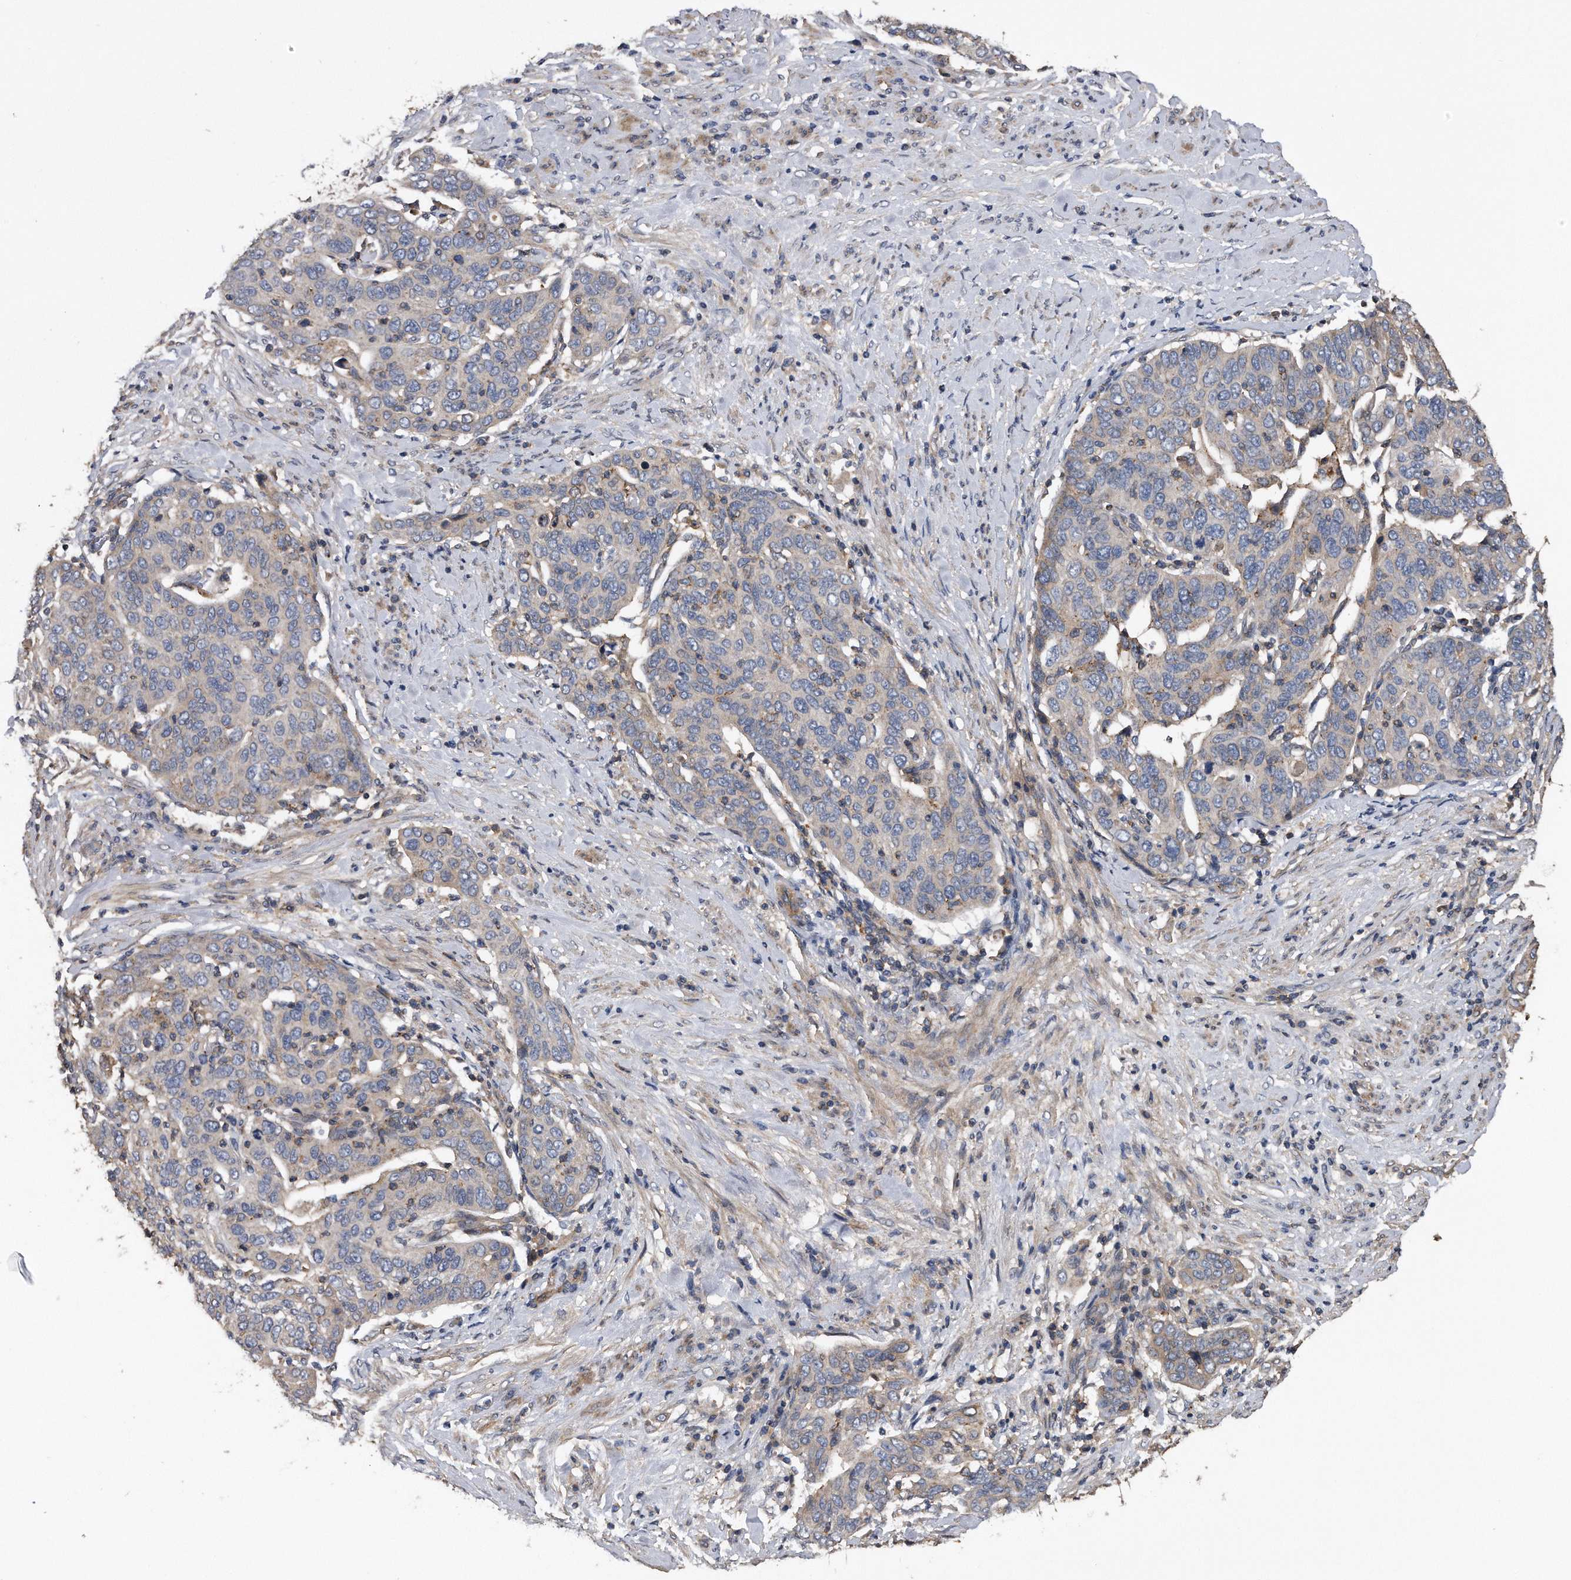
{"staining": {"intensity": "moderate", "quantity": "<25%", "location": "cytoplasmic/membranous"}, "tissue": "cervical cancer", "cell_type": "Tumor cells", "image_type": "cancer", "snomed": [{"axis": "morphology", "description": "Squamous cell carcinoma, NOS"}, {"axis": "topography", "description": "Cervix"}], "caption": "IHC image of neoplastic tissue: cervical cancer stained using immunohistochemistry displays low levels of moderate protein expression localized specifically in the cytoplasmic/membranous of tumor cells, appearing as a cytoplasmic/membranous brown color.", "gene": "KCND3", "patient": {"sex": "female", "age": 60}}